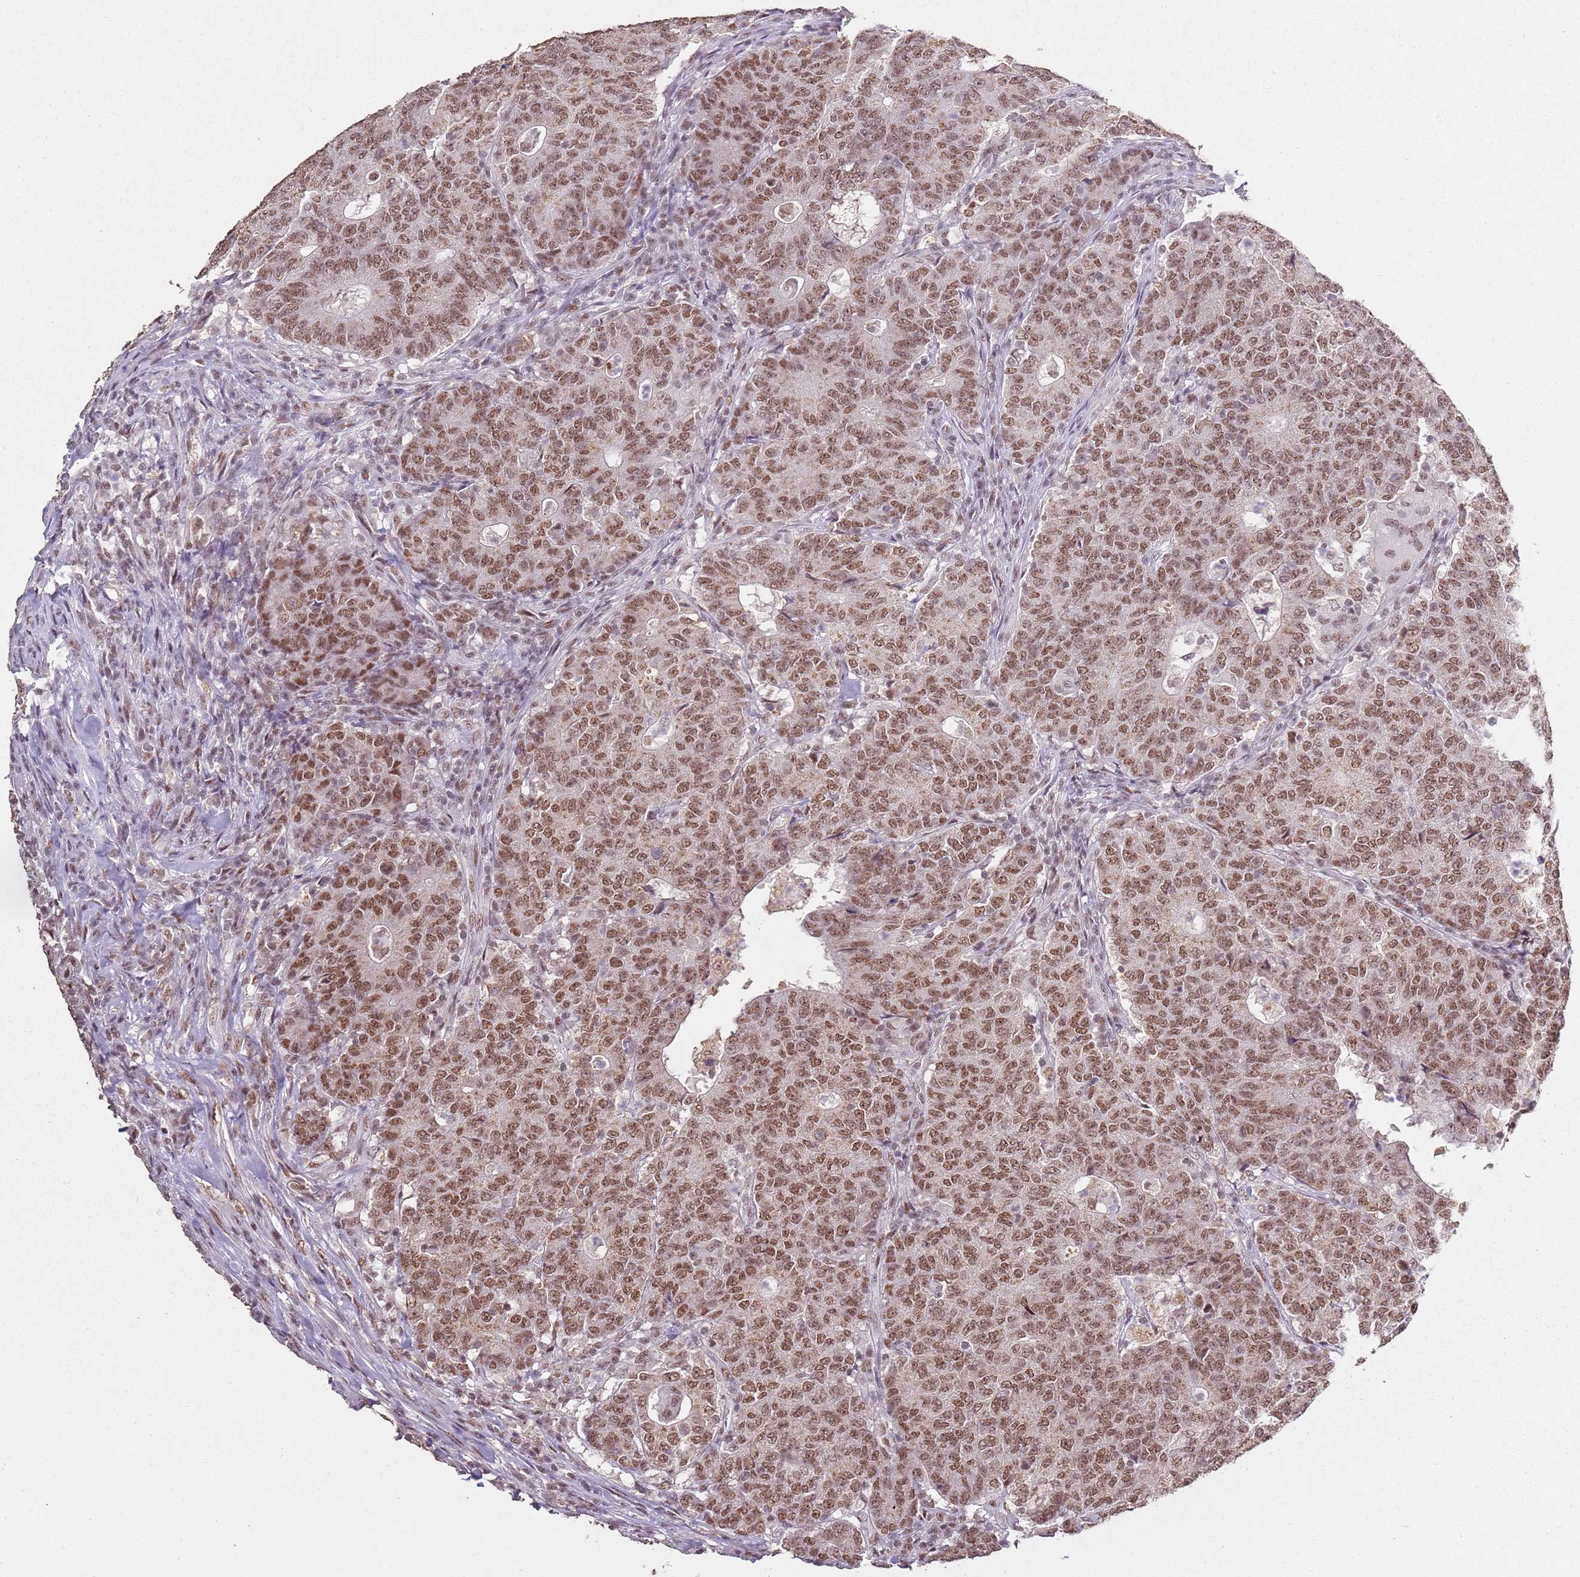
{"staining": {"intensity": "moderate", "quantity": ">75%", "location": "nuclear"}, "tissue": "colorectal cancer", "cell_type": "Tumor cells", "image_type": "cancer", "snomed": [{"axis": "morphology", "description": "Adenocarcinoma, NOS"}, {"axis": "topography", "description": "Colon"}], "caption": "Human colorectal adenocarcinoma stained with a protein marker shows moderate staining in tumor cells.", "gene": "ARL14EP", "patient": {"sex": "female", "age": 75}}